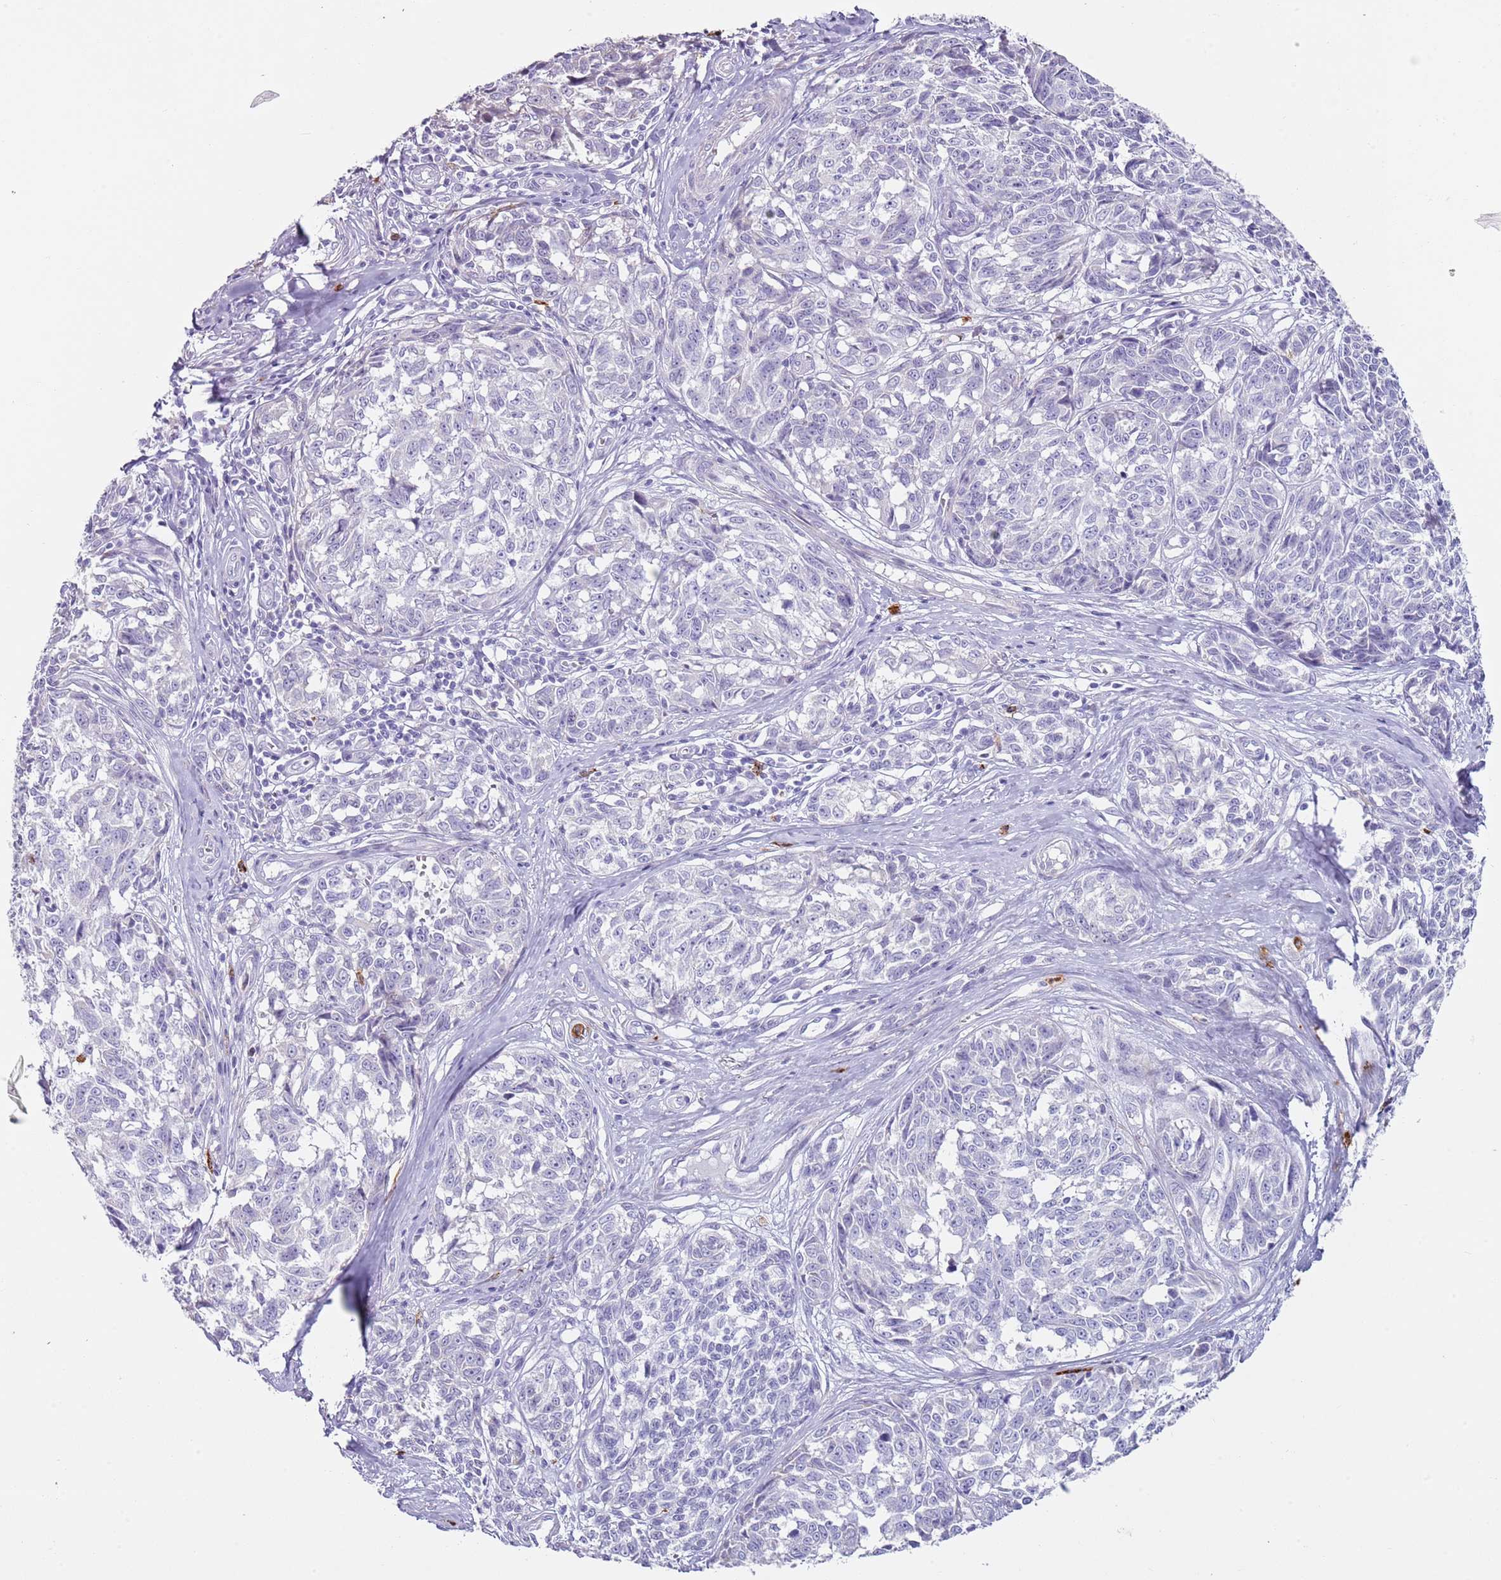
{"staining": {"intensity": "negative", "quantity": "none", "location": "none"}, "tissue": "melanoma", "cell_type": "Tumor cells", "image_type": "cancer", "snomed": [{"axis": "morphology", "description": "Normal tissue, NOS"}, {"axis": "morphology", "description": "Malignant melanoma, NOS"}, {"axis": "topography", "description": "Skin"}], "caption": "There is no significant staining in tumor cells of malignant melanoma.", "gene": "CD177", "patient": {"sex": "female", "age": 64}}